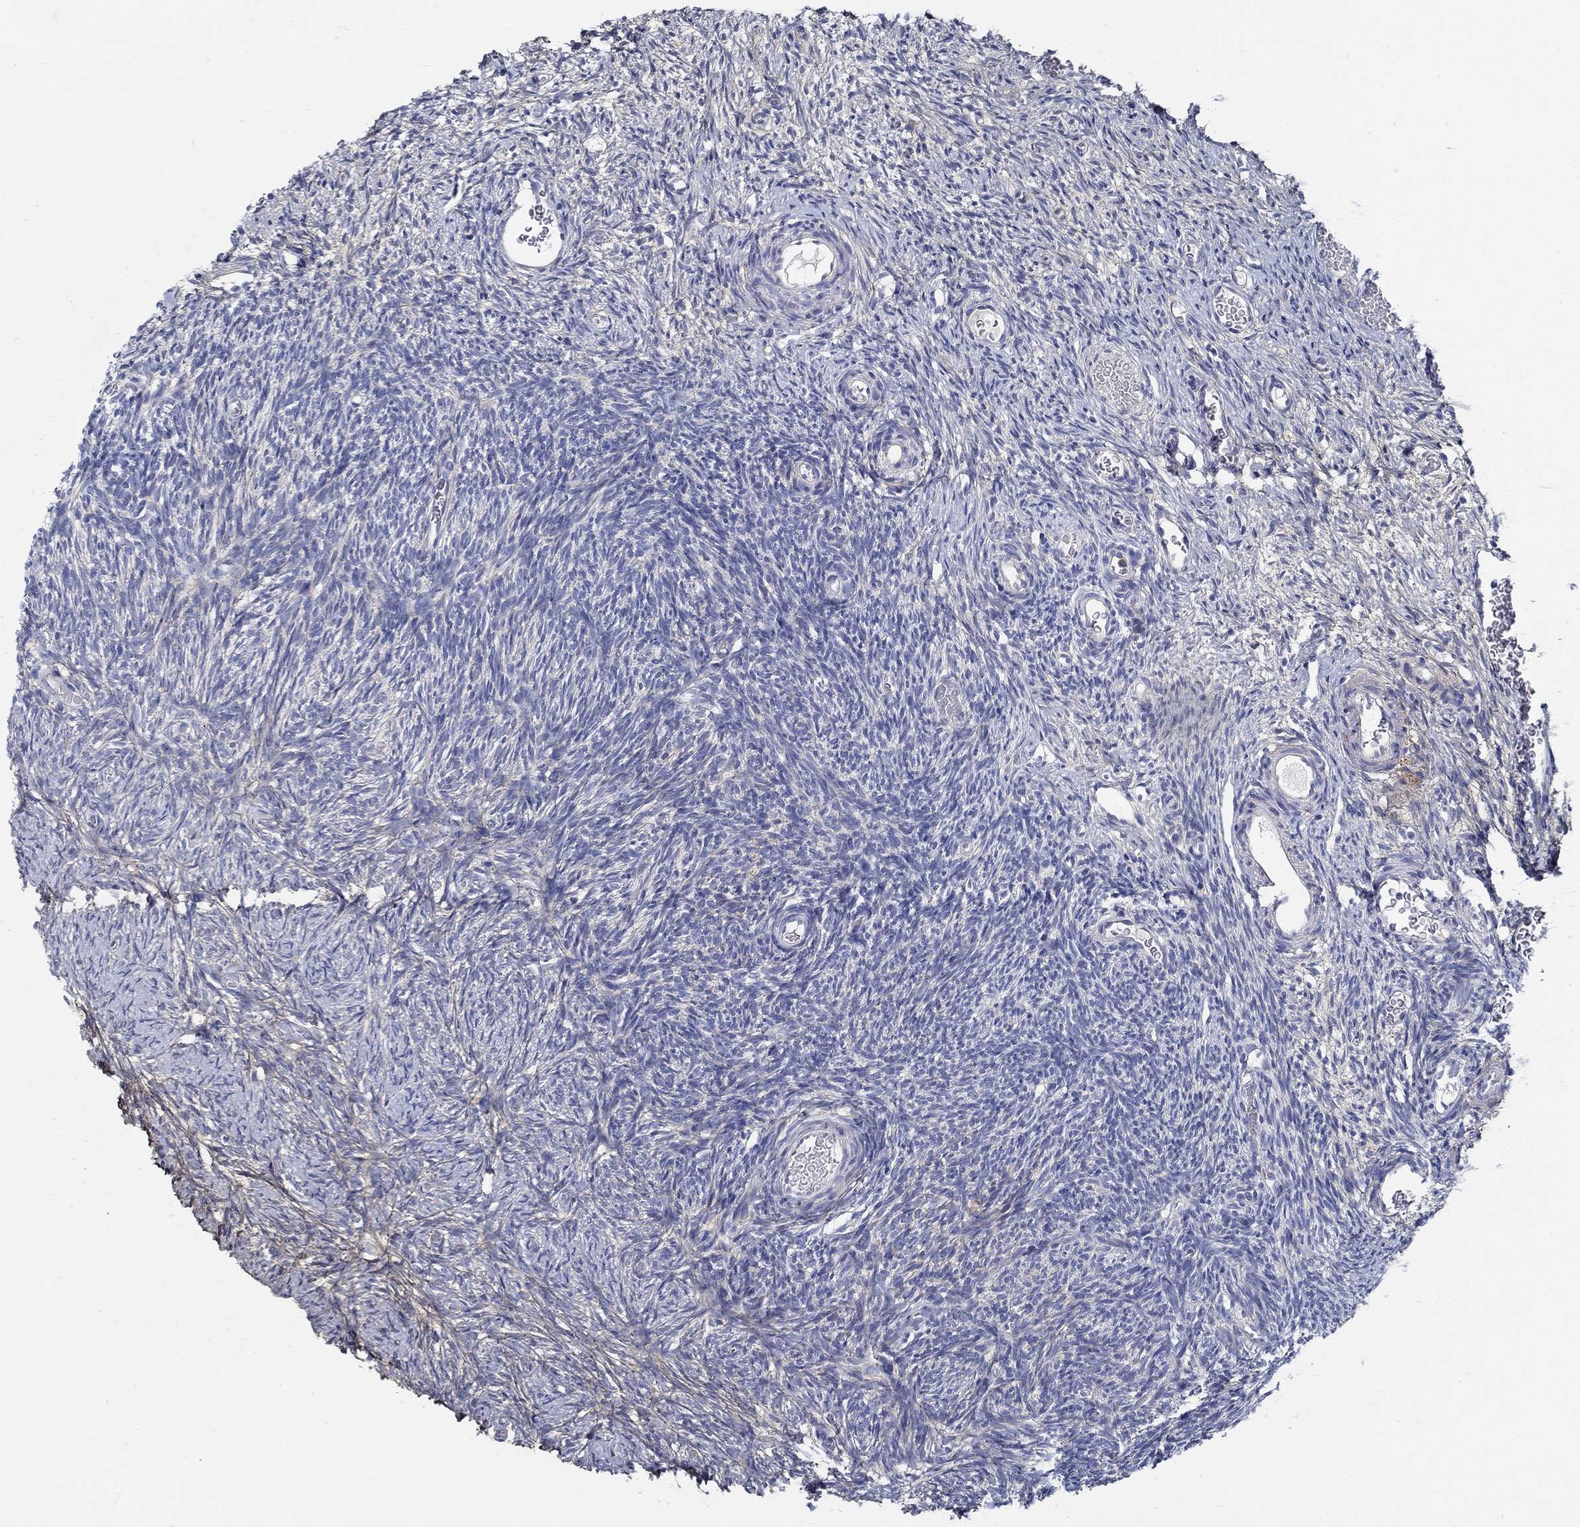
{"staining": {"intensity": "negative", "quantity": "none", "location": "none"}, "tissue": "ovary", "cell_type": "Follicle cells", "image_type": "normal", "snomed": [{"axis": "morphology", "description": "Normal tissue, NOS"}, {"axis": "topography", "description": "Ovary"}], "caption": "There is no significant positivity in follicle cells of ovary. (Brightfield microscopy of DAB immunohistochemistry (IHC) at high magnification).", "gene": "TGFBI", "patient": {"sex": "female", "age": 39}}